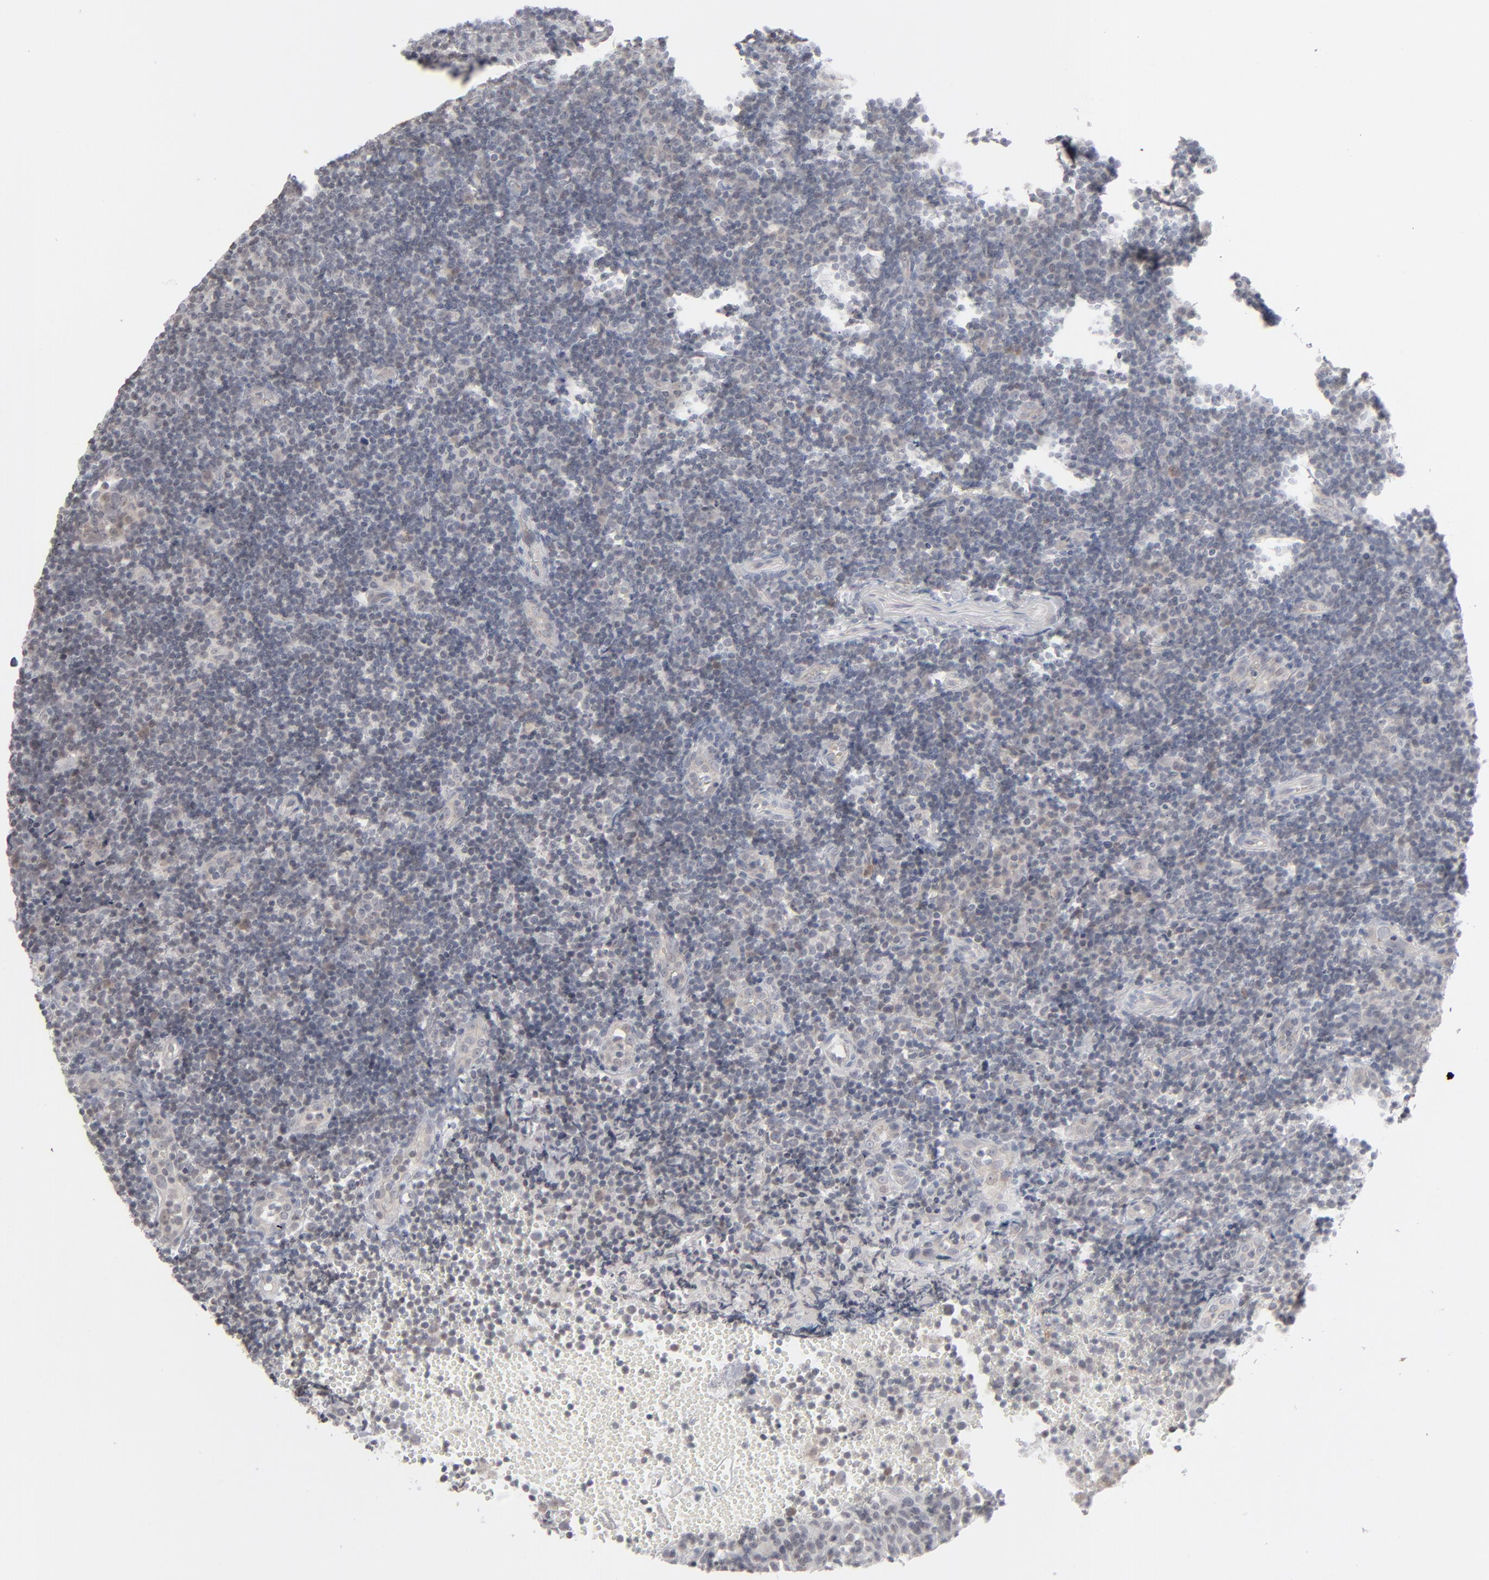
{"staining": {"intensity": "negative", "quantity": "none", "location": "none"}, "tissue": "tonsil", "cell_type": "Germinal center cells", "image_type": "normal", "snomed": [{"axis": "morphology", "description": "Normal tissue, NOS"}, {"axis": "topography", "description": "Tonsil"}], "caption": "Histopathology image shows no significant protein positivity in germinal center cells of benign tonsil.", "gene": "POF1B", "patient": {"sex": "female", "age": 40}}